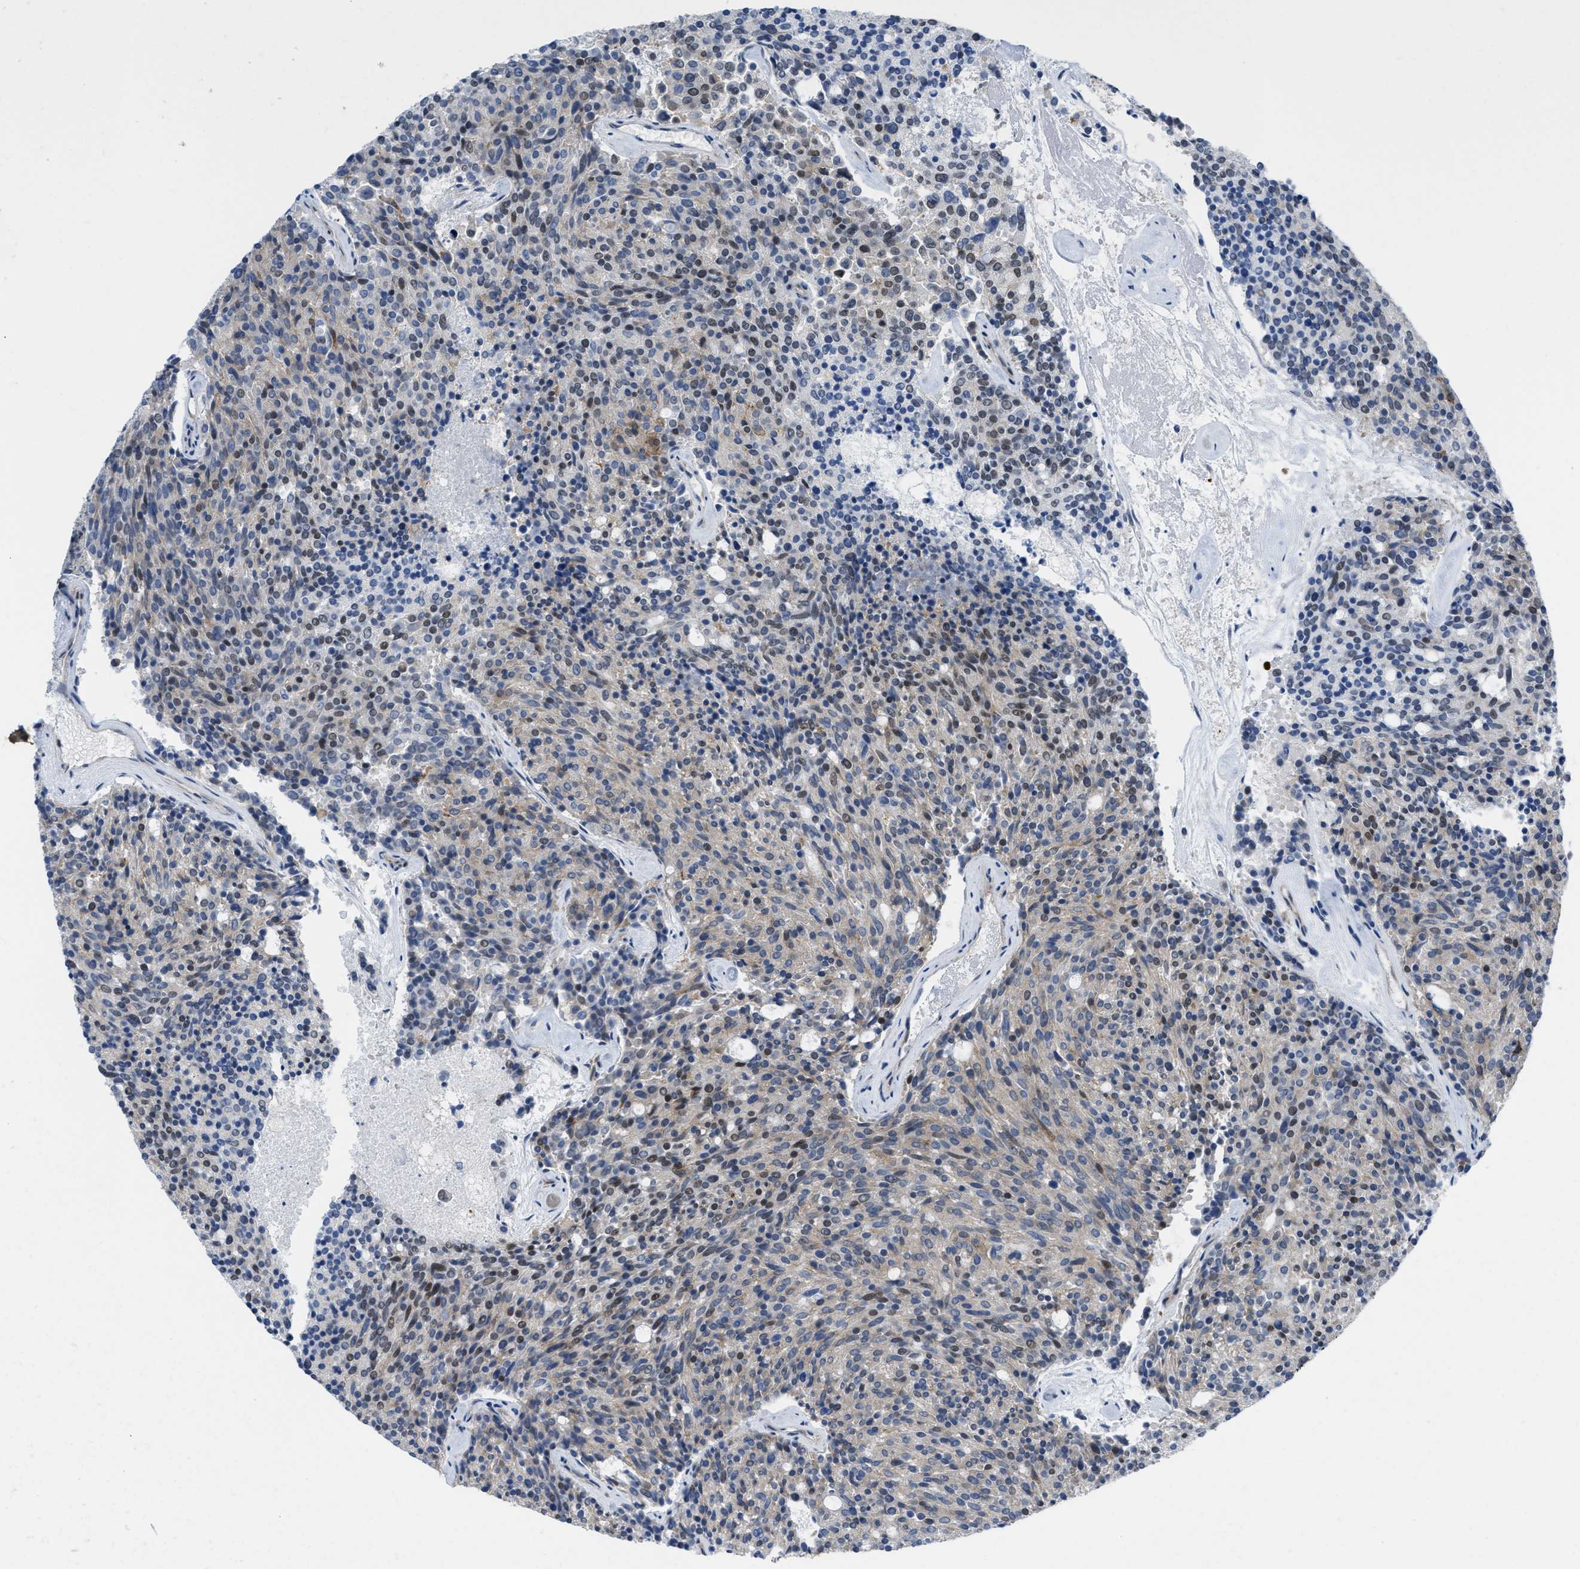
{"staining": {"intensity": "weak", "quantity": "25%-75%", "location": "cytoplasmic/membranous"}, "tissue": "carcinoid", "cell_type": "Tumor cells", "image_type": "cancer", "snomed": [{"axis": "morphology", "description": "Carcinoid, malignant, NOS"}, {"axis": "topography", "description": "Pancreas"}], "caption": "Approximately 25%-75% of tumor cells in malignant carcinoid display weak cytoplasmic/membranous protein staining as visualized by brown immunohistochemical staining.", "gene": "MIER1", "patient": {"sex": "female", "age": 54}}